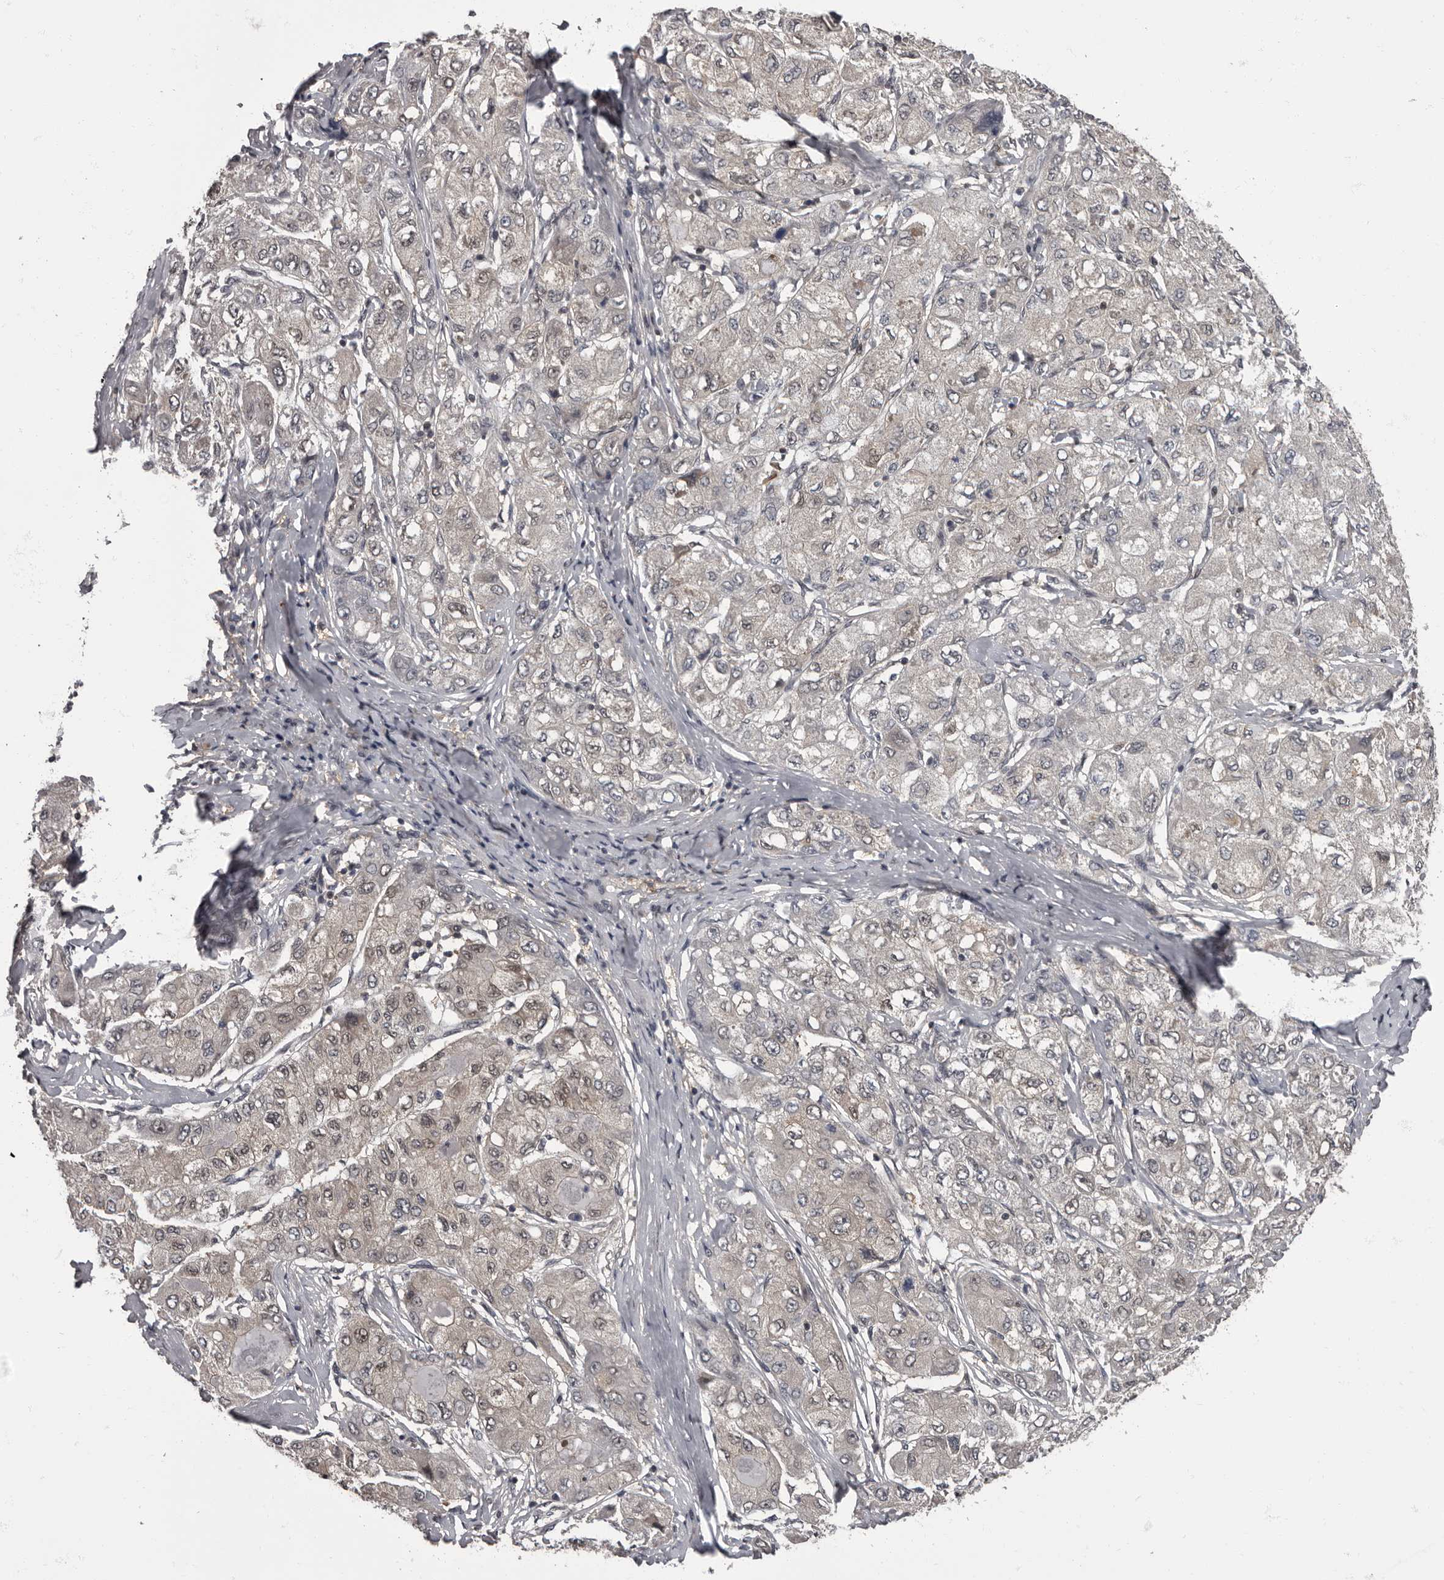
{"staining": {"intensity": "weak", "quantity": "<25%", "location": "nuclear"}, "tissue": "liver cancer", "cell_type": "Tumor cells", "image_type": "cancer", "snomed": [{"axis": "morphology", "description": "Carcinoma, Hepatocellular, NOS"}, {"axis": "topography", "description": "Liver"}], "caption": "This is a histopathology image of immunohistochemistry (IHC) staining of liver hepatocellular carcinoma, which shows no expression in tumor cells.", "gene": "C1orf50", "patient": {"sex": "male", "age": 80}}